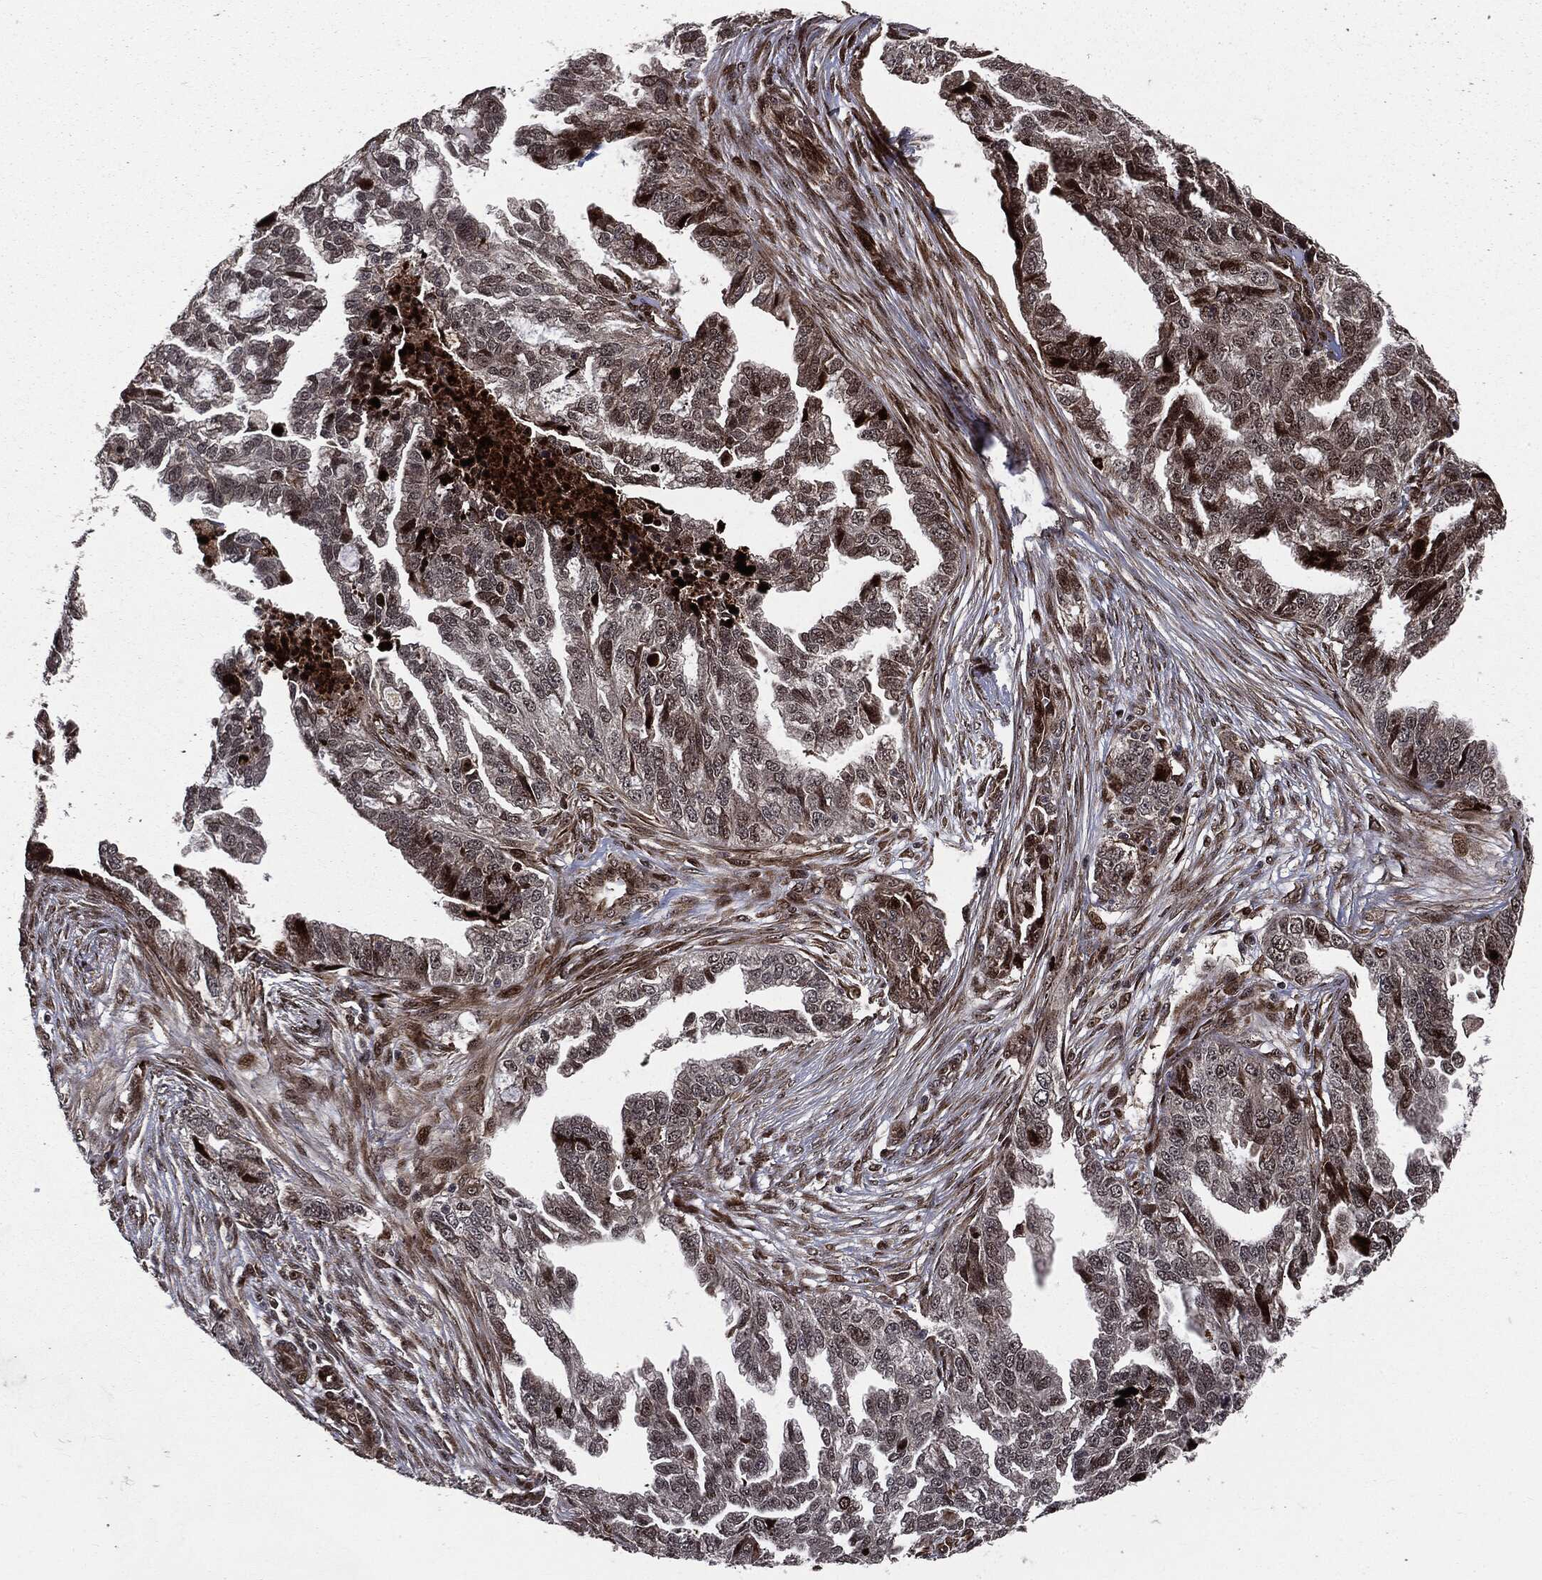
{"staining": {"intensity": "strong", "quantity": "<25%", "location": "nuclear"}, "tissue": "ovarian cancer", "cell_type": "Tumor cells", "image_type": "cancer", "snomed": [{"axis": "morphology", "description": "Cystadenocarcinoma, serous, NOS"}, {"axis": "topography", "description": "Ovary"}], "caption": "This photomicrograph shows immunohistochemistry (IHC) staining of human ovarian serous cystadenocarcinoma, with medium strong nuclear positivity in about <25% of tumor cells.", "gene": "SMAD4", "patient": {"sex": "female", "age": 51}}